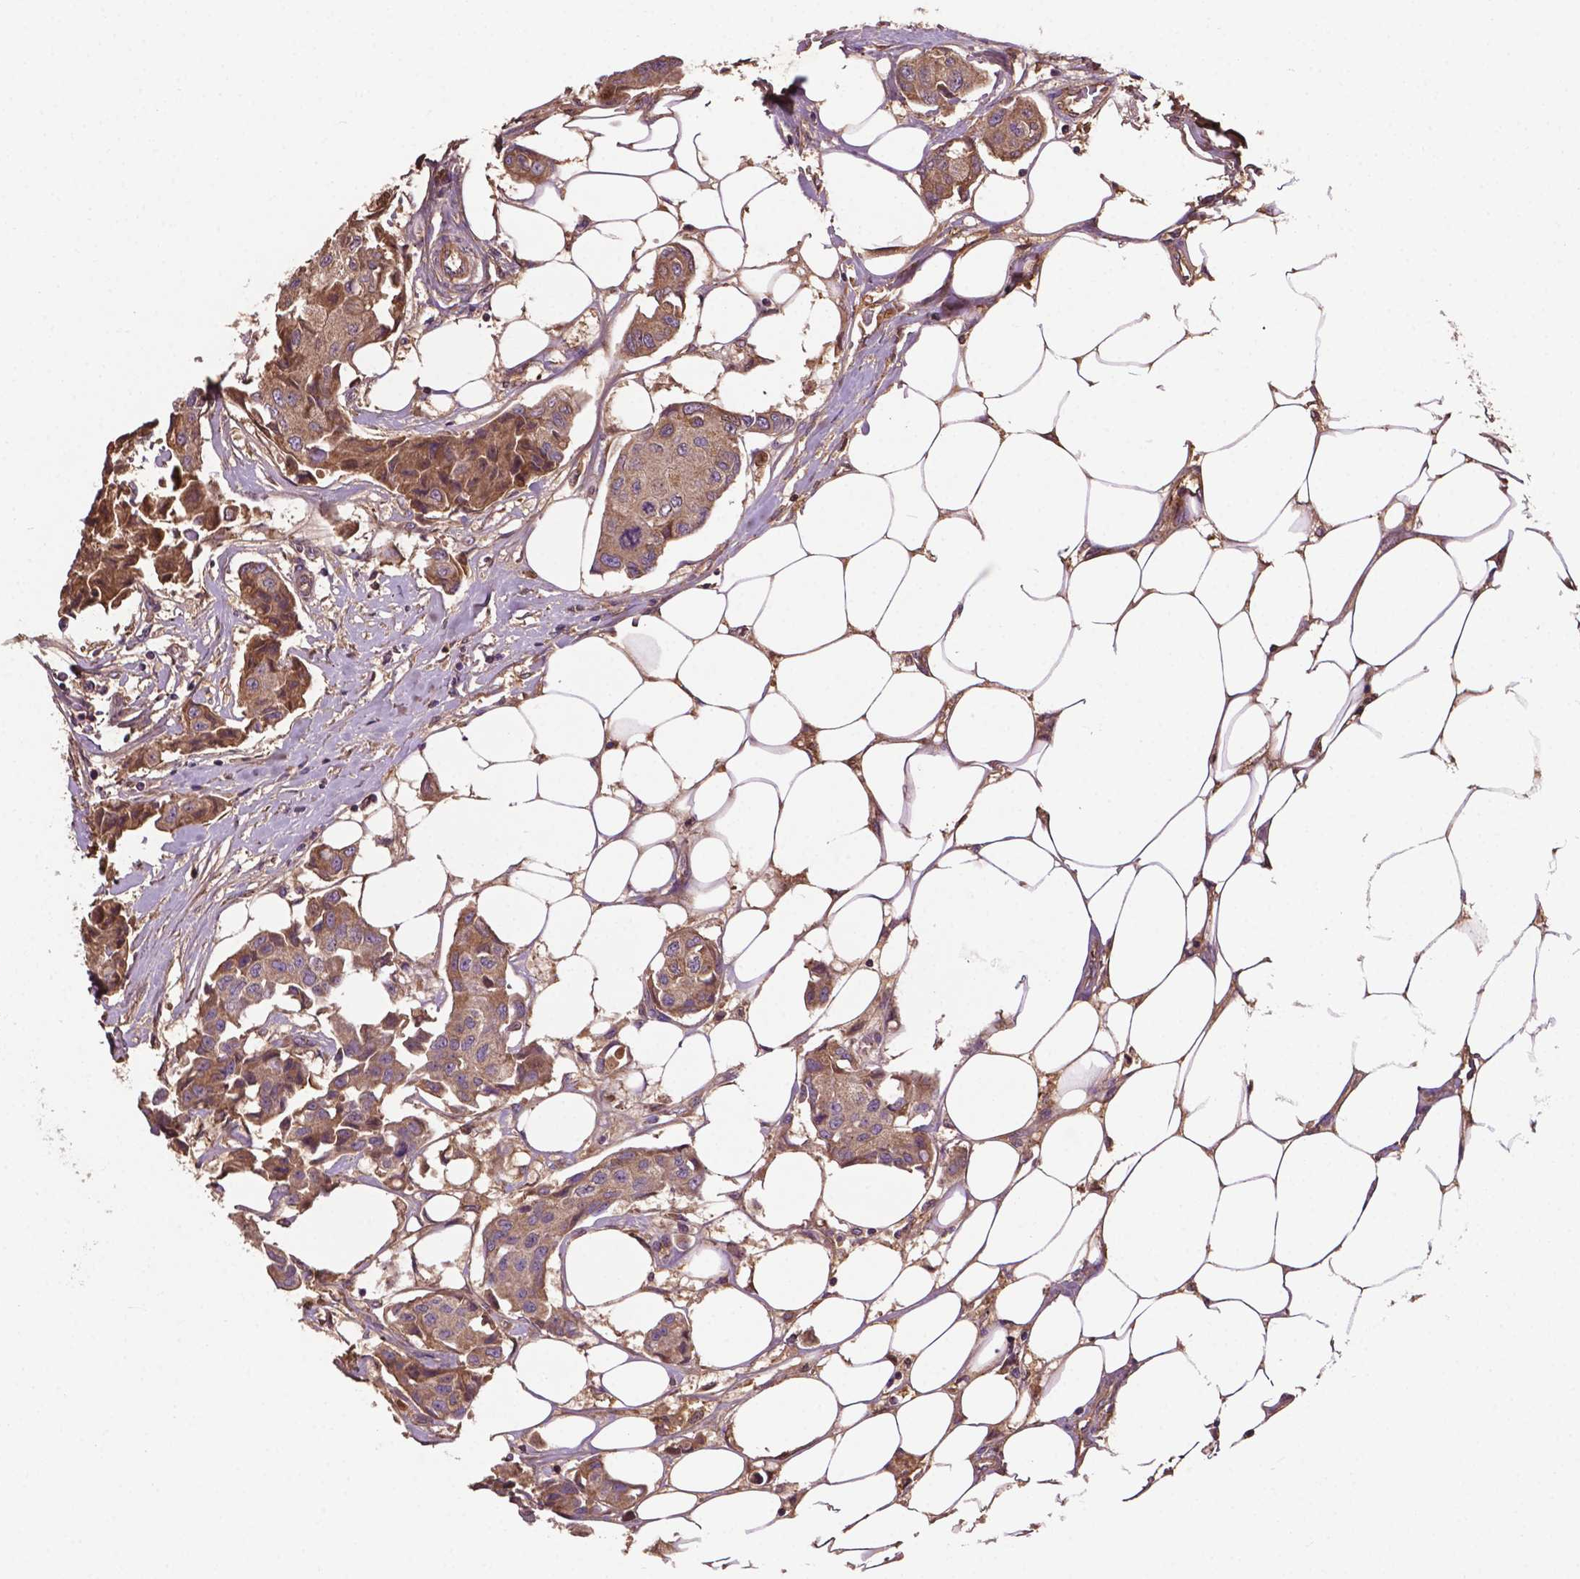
{"staining": {"intensity": "moderate", "quantity": ">75%", "location": "cytoplasmic/membranous"}, "tissue": "breast cancer", "cell_type": "Tumor cells", "image_type": "cancer", "snomed": [{"axis": "morphology", "description": "Duct carcinoma"}, {"axis": "topography", "description": "Breast"}, {"axis": "topography", "description": "Lymph node"}], "caption": "Tumor cells demonstrate moderate cytoplasmic/membranous staining in approximately >75% of cells in breast cancer (intraductal carcinoma). (DAB (3,3'-diaminobenzidine) IHC, brown staining for protein, blue staining for nuclei).", "gene": "GJA9", "patient": {"sex": "female", "age": 80}}